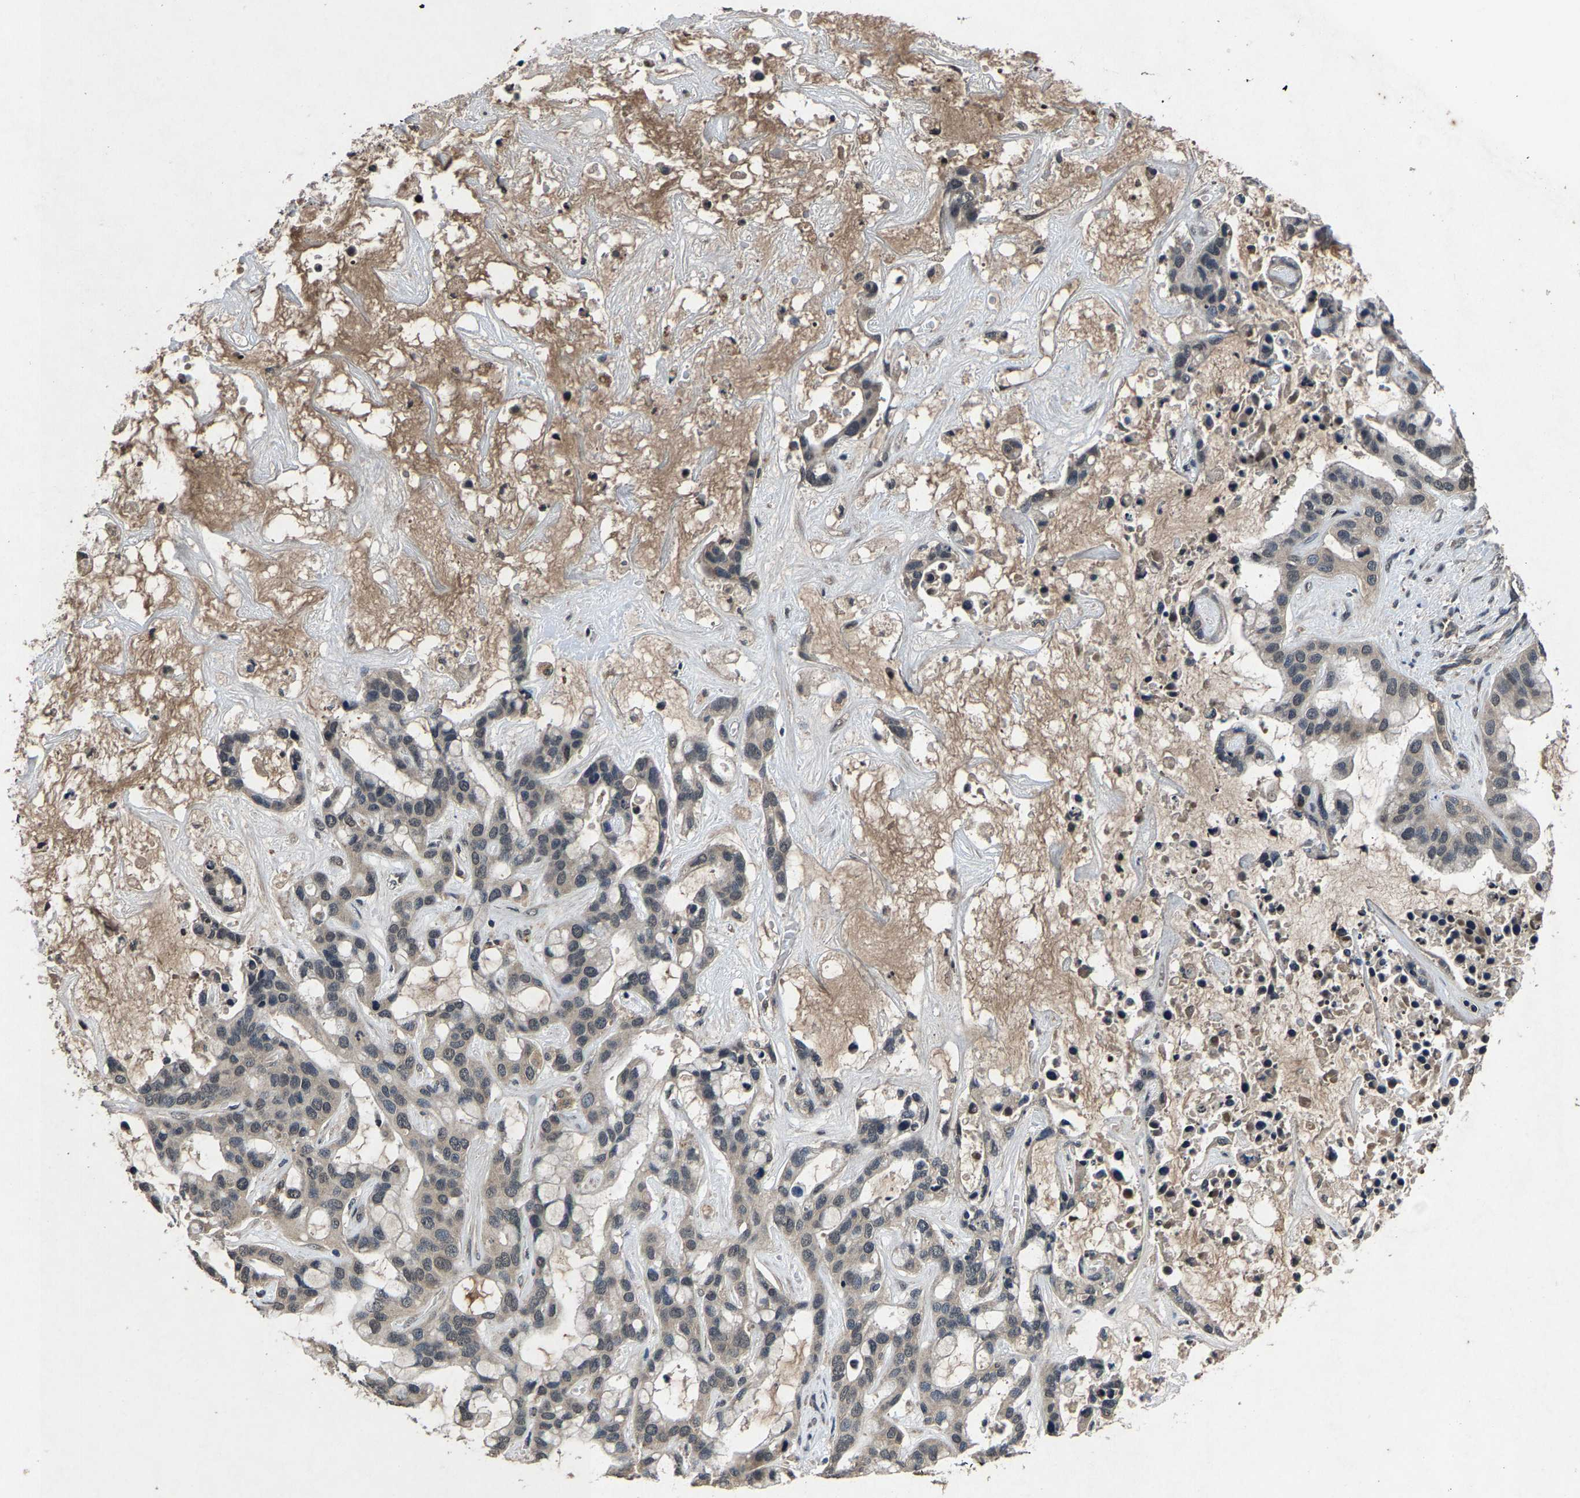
{"staining": {"intensity": "weak", "quantity": "<25%", "location": "cytoplasmic/membranous,nuclear"}, "tissue": "liver cancer", "cell_type": "Tumor cells", "image_type": "cancer", "snomed": [{"axis": "morphology", "description": "Cholangiocarcinoma"}, {"axis": "topography", "description": "Liver"}], "caption": "Immunohistochemistry photomicrograph of neoplastic tissue: liver cancer stained with DAB (3,3'-diaminobenzidine) shows no significant protein staining in tumor cells. (IHC, brightfield microscopy, high magnification).", "gene": "HUWE1", "patient": {"sex": "female", "age": 65}}